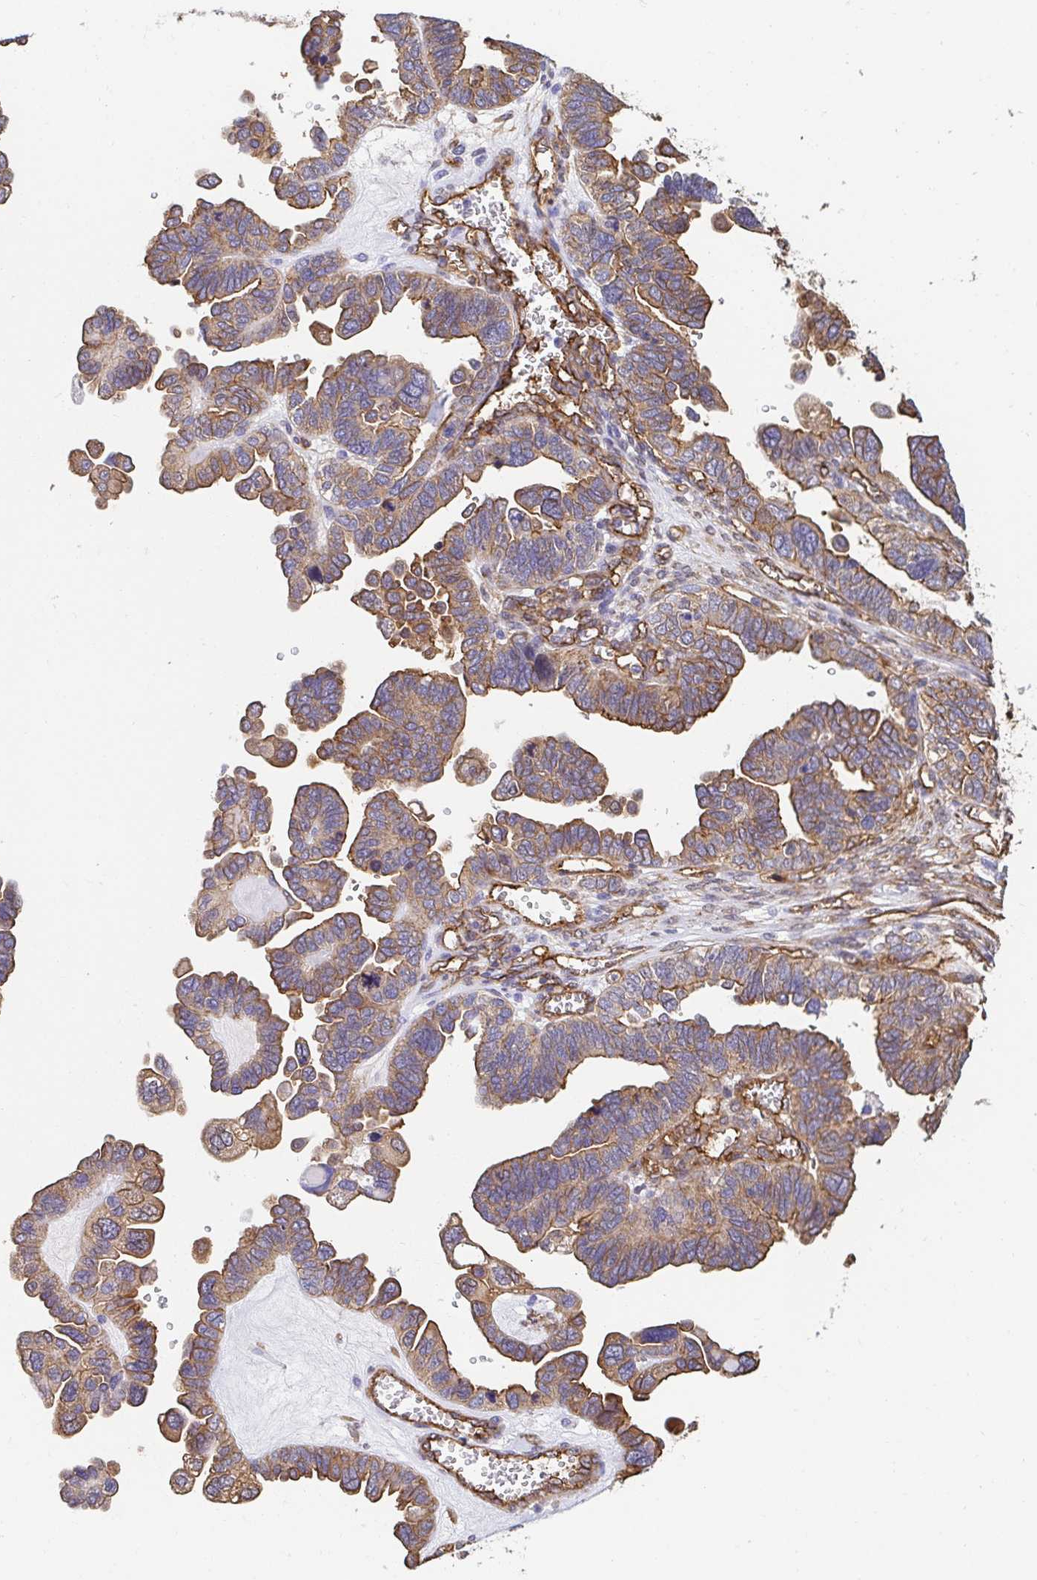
{"staining": {"intensity": "moderate", "quantity": "25%-75%", "location": "cytoplasmic/membranous"}, "tissue": "ovarian cancer", "cell_type": "Tumor cells", "image_type": "cancer", "snomed": [{"axis": "morphology", "description": "Cystadenocarcinoma, serous, NOS"}, {"axis": "topography", "description": "Ovary"}], "caption": "Immunohistochemical staining of human ovarian cancer (serous cystadenocarcinoma) shows medium levels of moderate cytoplasmic/membranous expression in approximately 25%-75% of tumor cells.", "gene": "CTTN", "patient": {"sex": "female", "age": 51}}